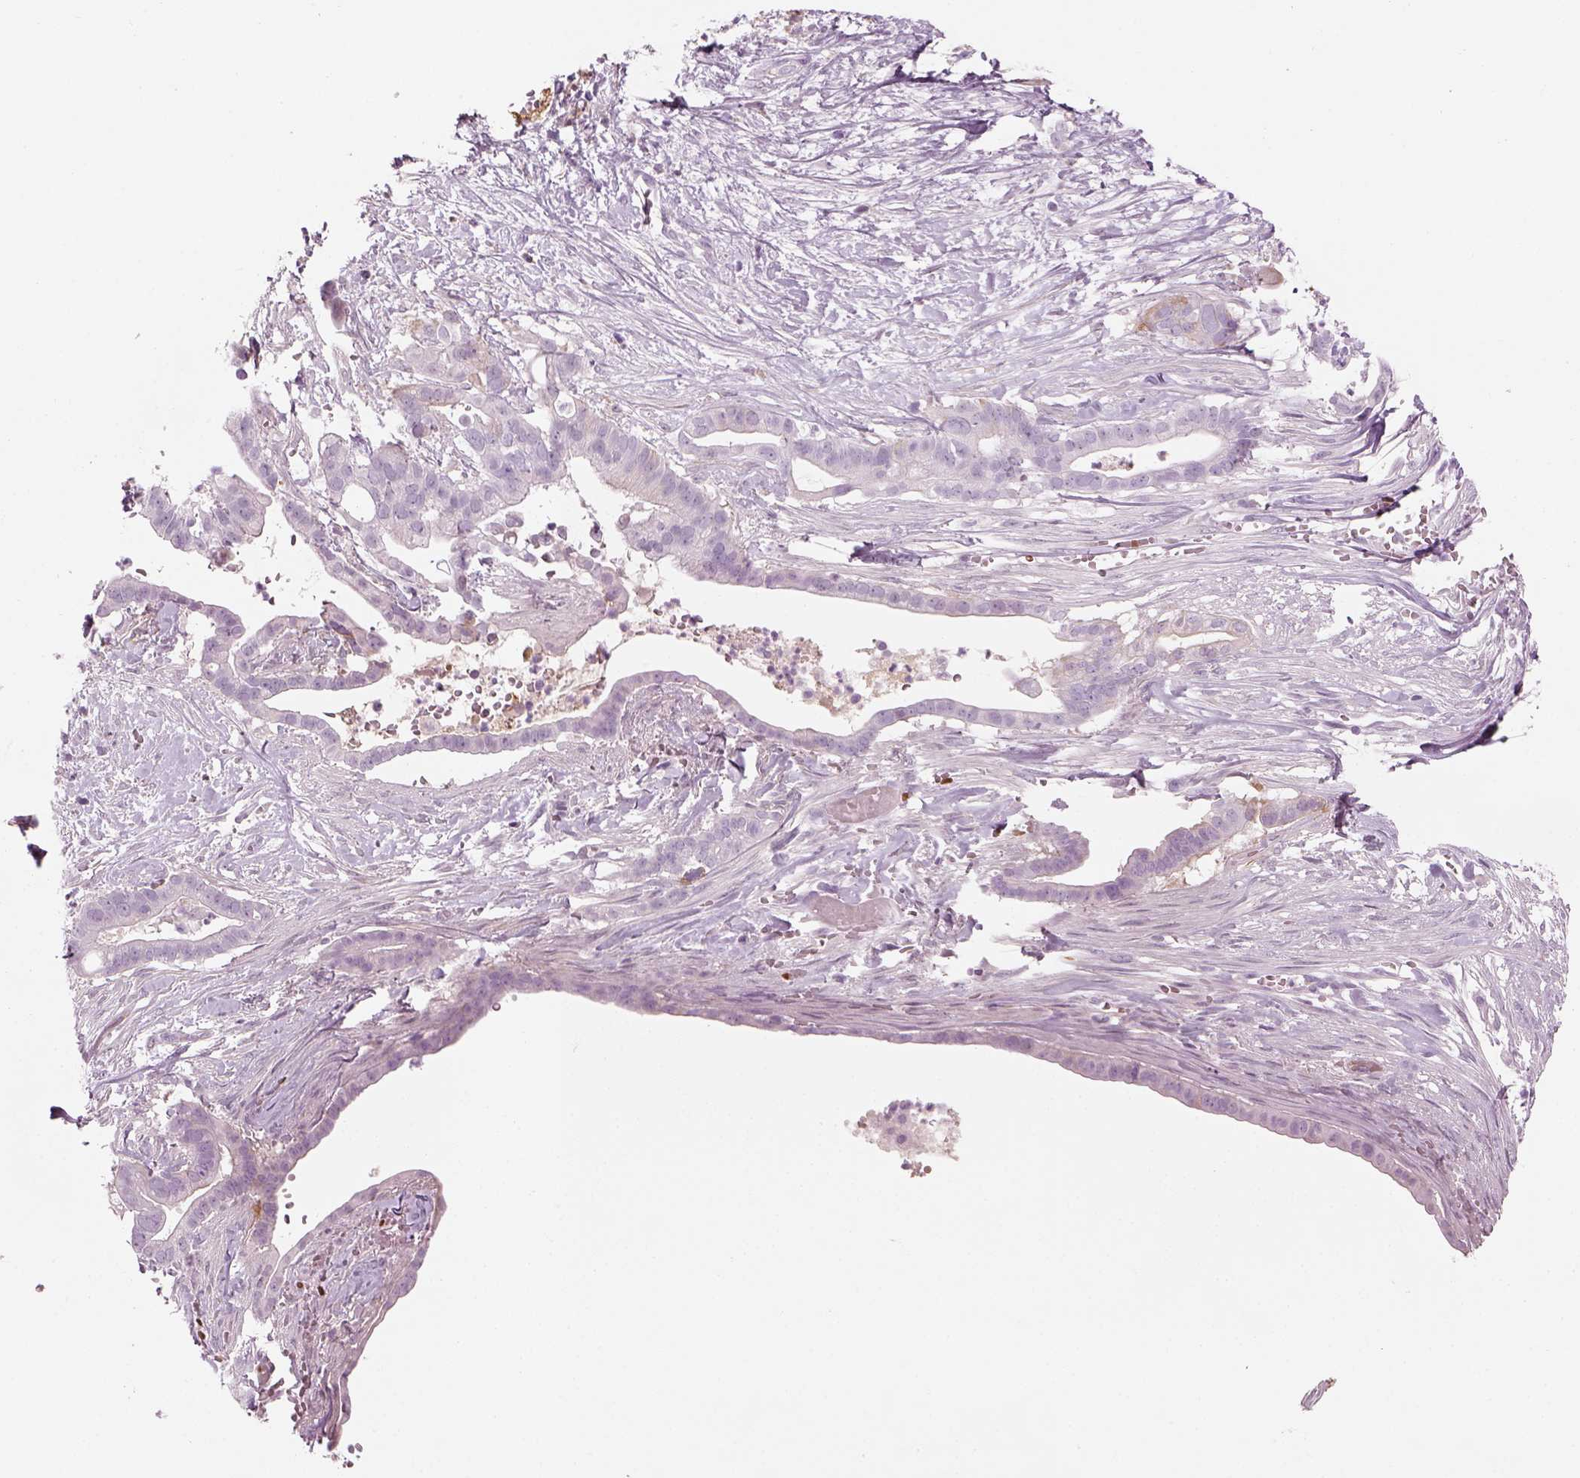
{"staining": {"intensity": "negative", "quantity": "none", "location": "none"}, "tissue": "pancreatic cancer", "cell_type": "Tumor cells", "image_type": "cancer", "snomed": [{"axis": "morphology", "description": "Adenocarcinoma, NOS"}, {"axis": "topography", "description": "Pancreas"}], "caption": "High power microscopy photomicrograph of an immunohistochemistry photomicrograph of pancreatic cancer, revealing no significant staining in tumor cells.", "gene": "PABPC1L2B", "patient": {"sex": "male", "age": 61}}